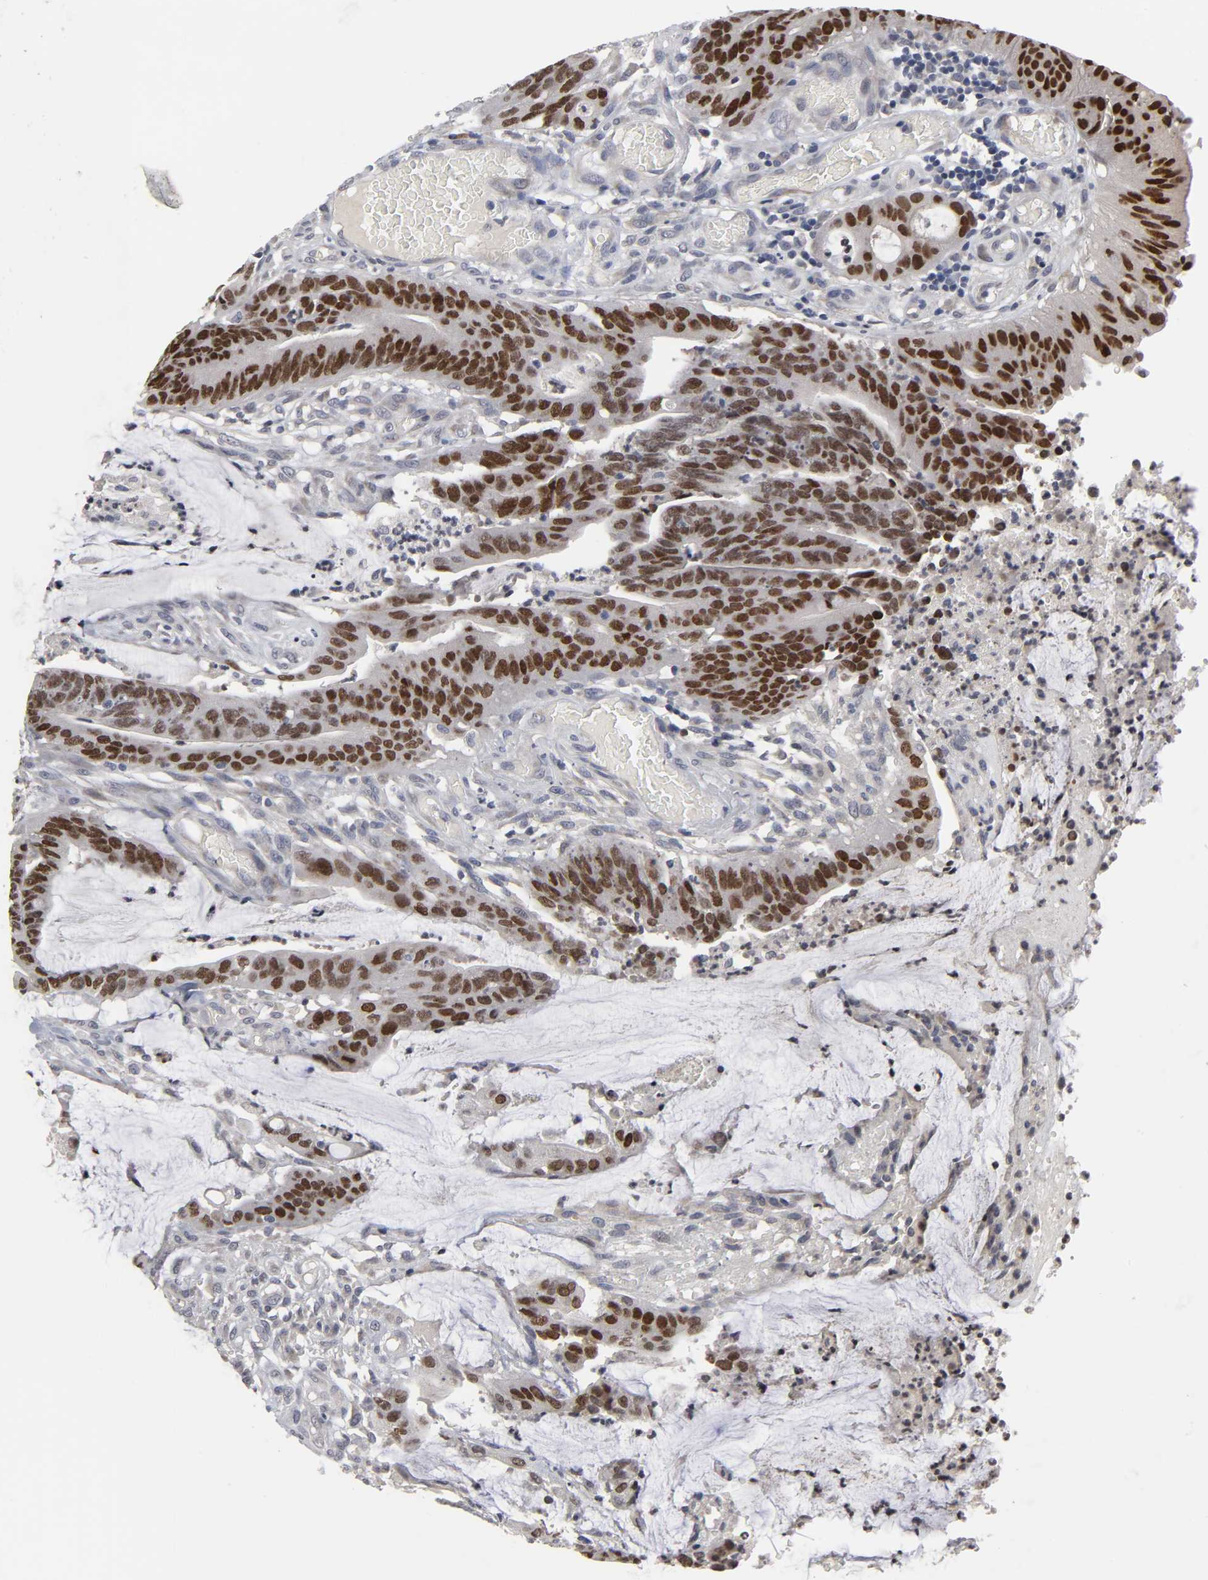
{"staining": {"intensity": "strong", "quantity": ">75%", "location": "nuclear"}, "tissue": "colorectal cancer", "cell_type": "Tumor cells", "image_type": "cancer", "snomed": [{"axis": "morphology", "description": "Adenocarcinoma, NOS"}, {"axis": "topography", "description": "Rectum"}], "caption": "IHC (DAB (3,3'-diaminobenzidine)) staining of colorectal cancer (adenocarcinoma) demonstrates strong nuclear protein positivity in approximately >75% of tumor cells.", "gene": "HNF4A", "patient": {"sex": "female", "age": 66}}